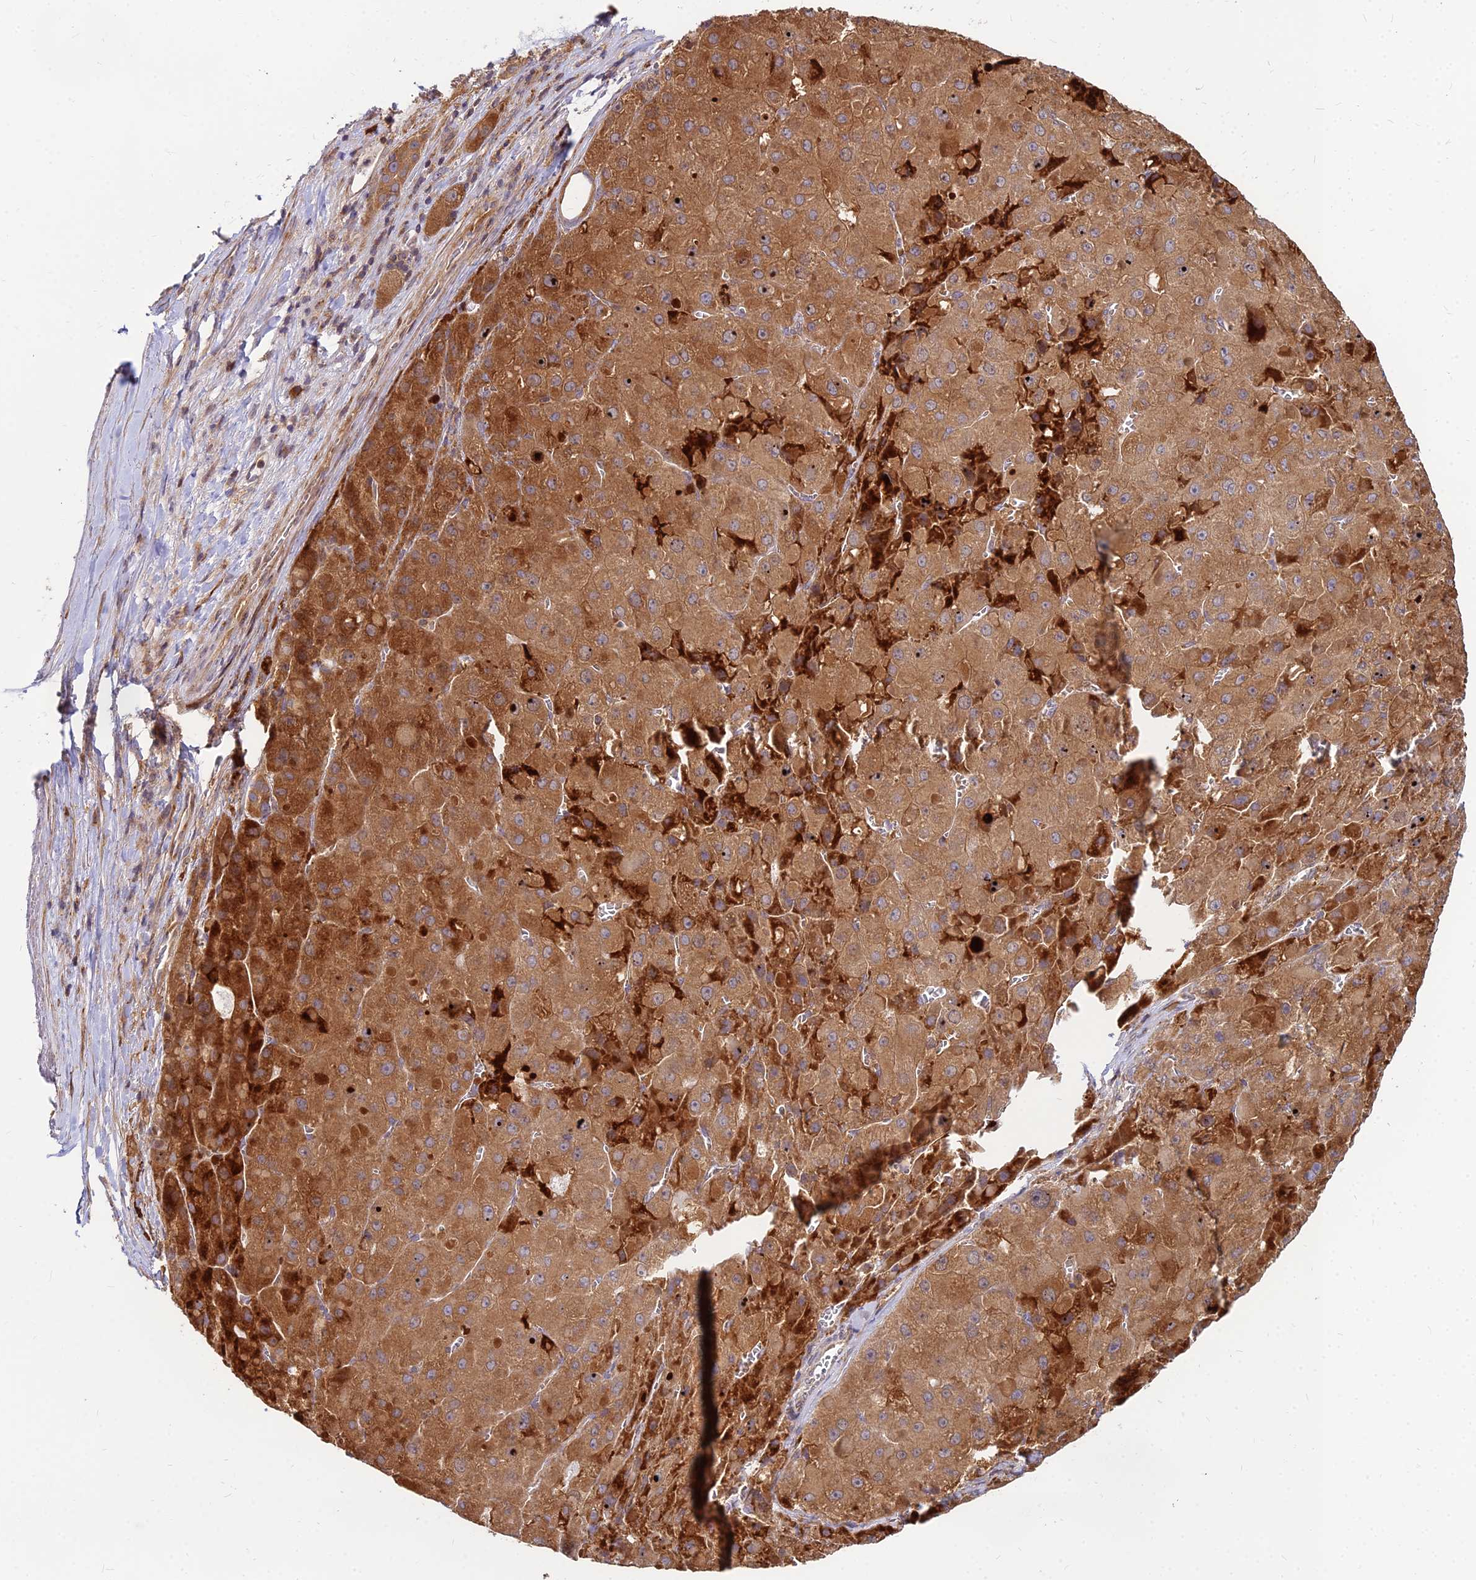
{"staining": {"intensity": "moderate", "quantity": ">75%", "location": "cytoplasmic/membranous,nuclear"}, "tissue": "liver cancer", "cell_type": "Tumor cells", "image_type": "cancer", "snomed": [{"axis": "morphology", "description": "Carcinoma, Hepatocellular, NOS"}, {"axis": "topography", "description": "Liver"}], "caption": "Liver cancer tissue exhibits moderate cytoplasmic/membranous and nuclear expression in about >75% of tumor cells, visualized by immunohistochemistry. The staining was performed using DAB, with brown indicating positive protein expression. Nuclei are stained blue with hematoxylin.", "gene": "CCT6B", "patient": {"sex": "female", "age": 73}}